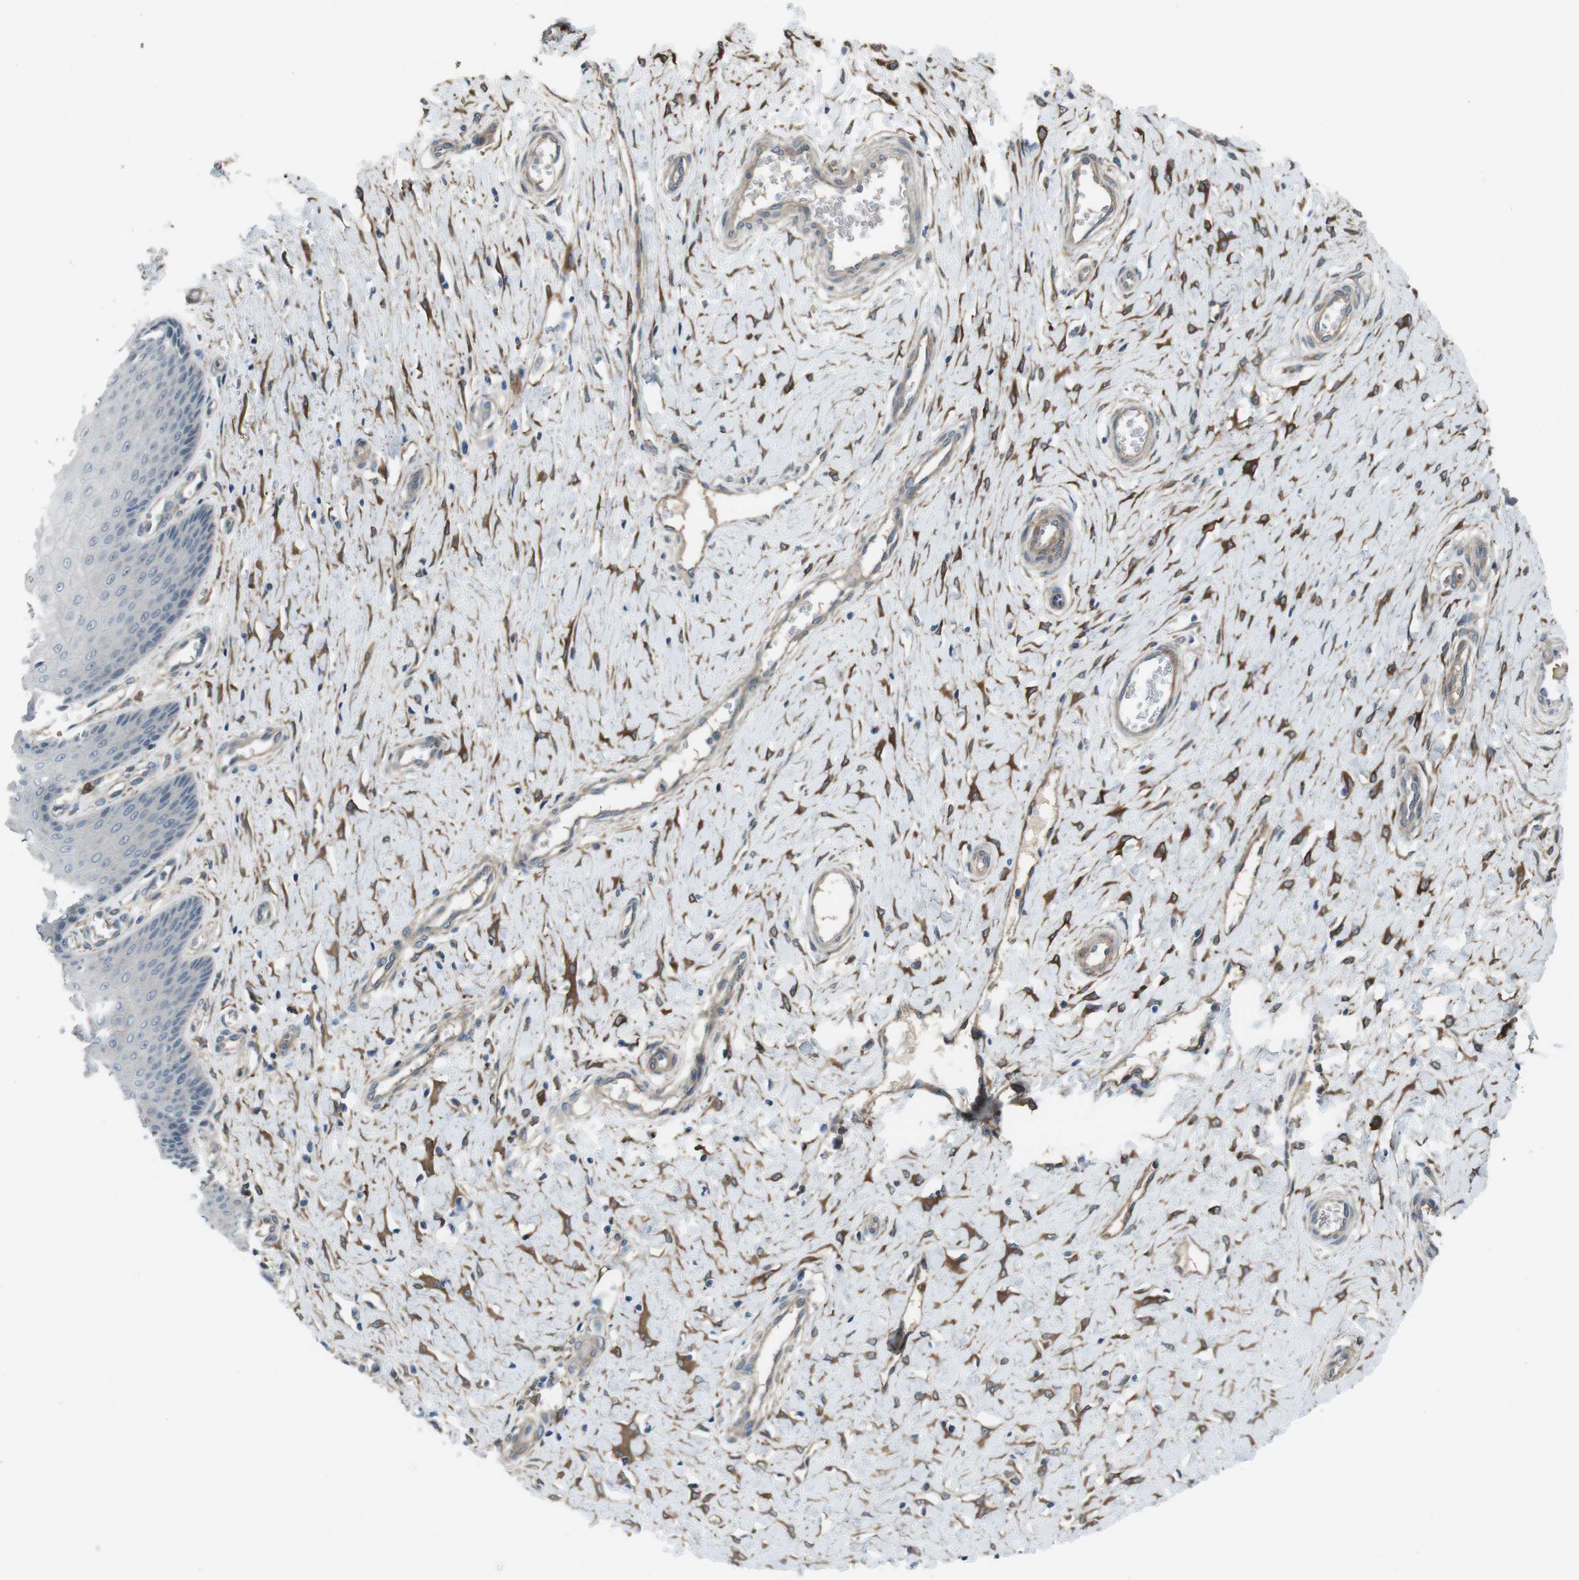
{"staining": {"intensity": "negative", "quantity": "none", "location": "none"}, "tissue": "cervix", "cell_type": "Glandular cells", "image_type": "normal", "snomed": [{"axis": "morphology", "description": "Normal tissue, NOS"}, {"axis": "topography", "description": "Cervix"}], "caption": "The histopathology image demonstrates no staining of glandular cells in unremarkable cervix.", "gene": "ANK2", "patient": {"sex": "female", "age": 55}}